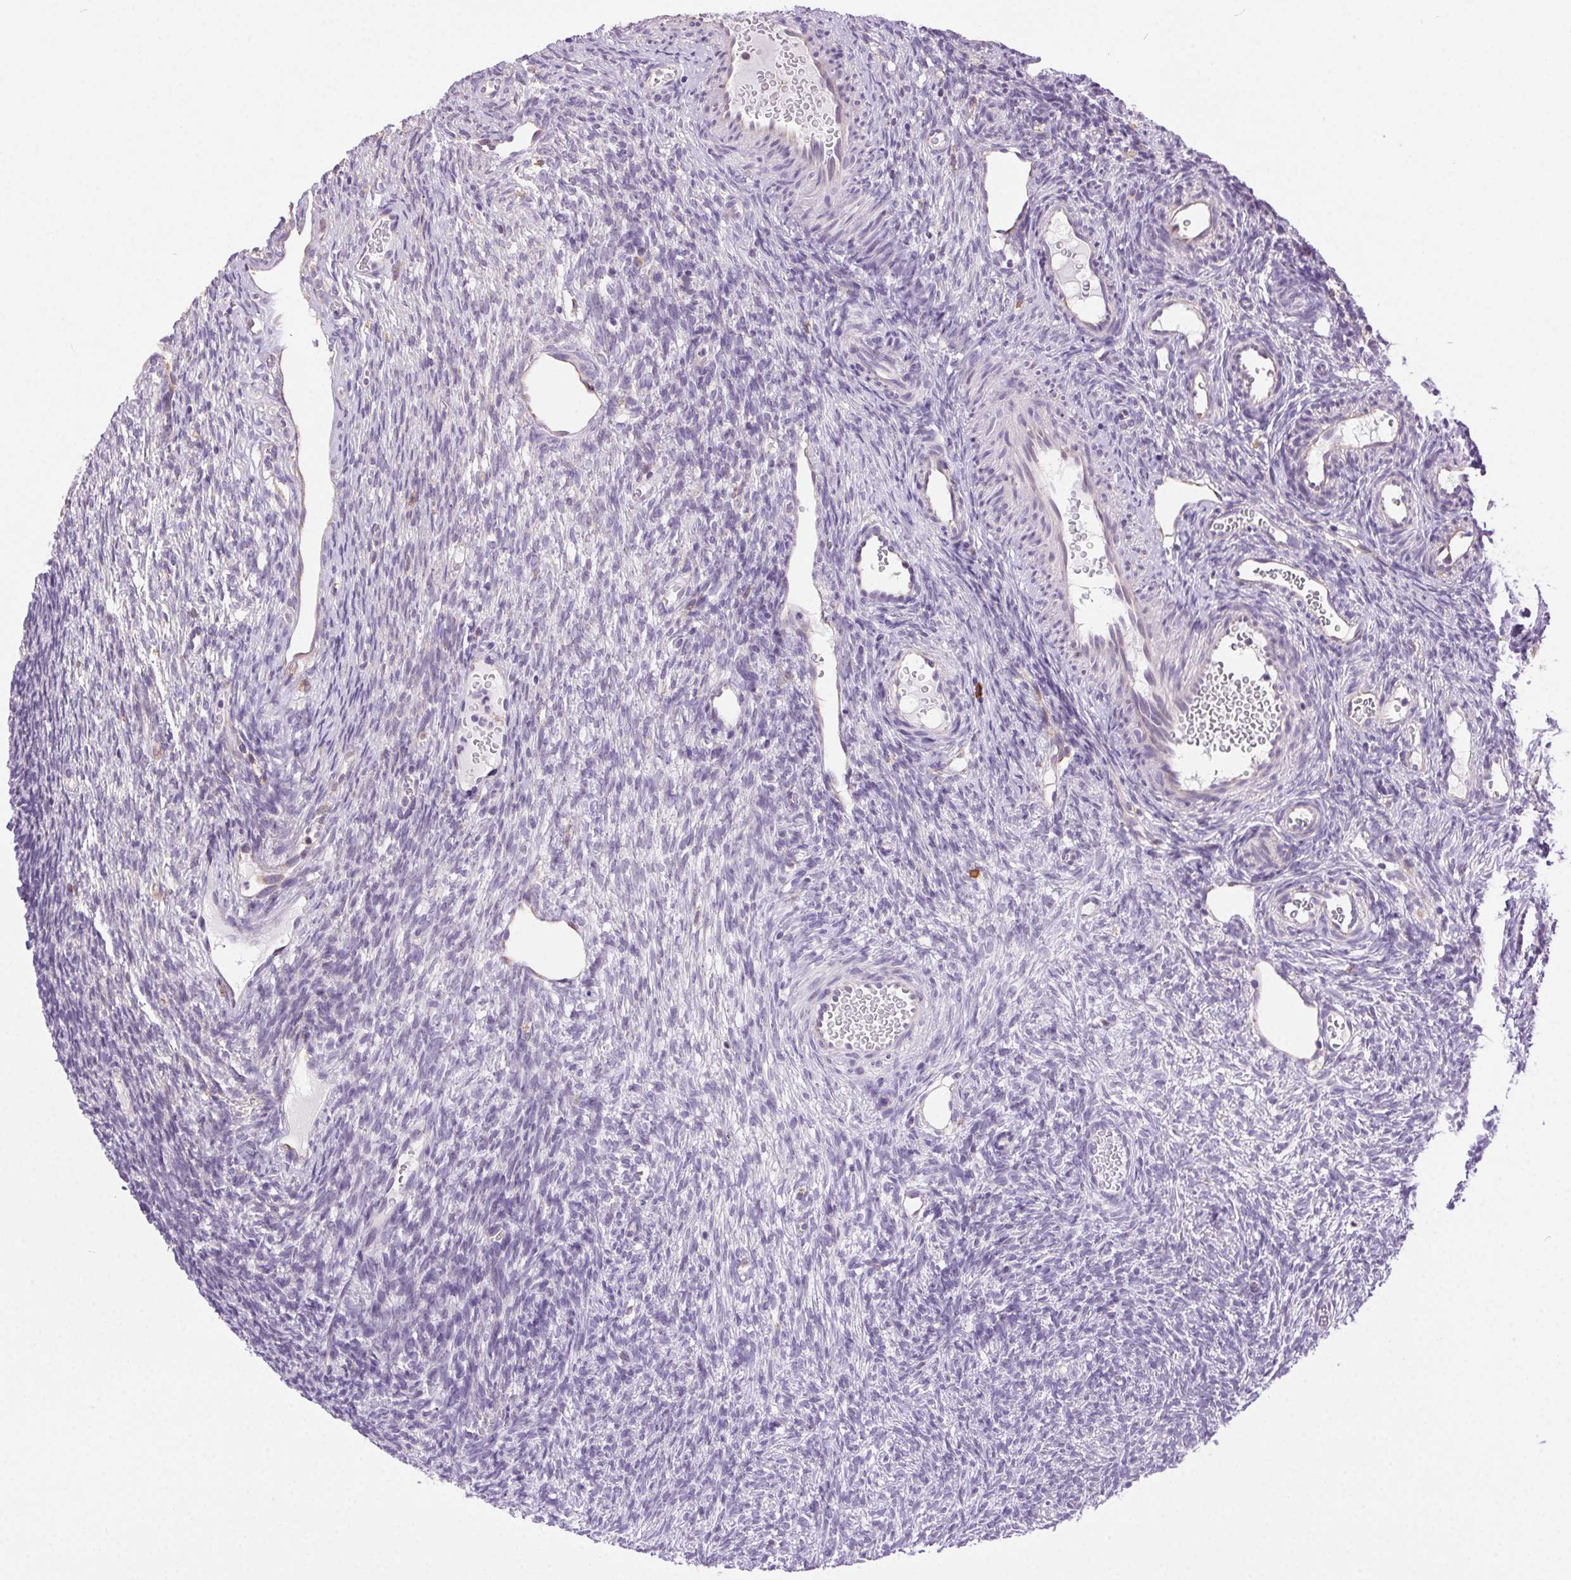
{"staining": {"intensity": "moderate", "quantity": ">75%", "location": "cytoplasmic/membranous"}, "tissue": "ovary", "cell_type": "Follicle cells", "image_type": "normal", "snomed": [{"axis": "morphology", "description": "Normal tissue, NOS"}, {"axis": "topography", "description": "Ovary"}], "caption": "This micrograph shows immunohistochemistry (IHC) staining of benign human ovary, with medium moderate cytoplasmic/membranous expression in approximately >75% of follicle cells.", "gene": "SNX31", "patient": {"sex": "female", "age": 34}}